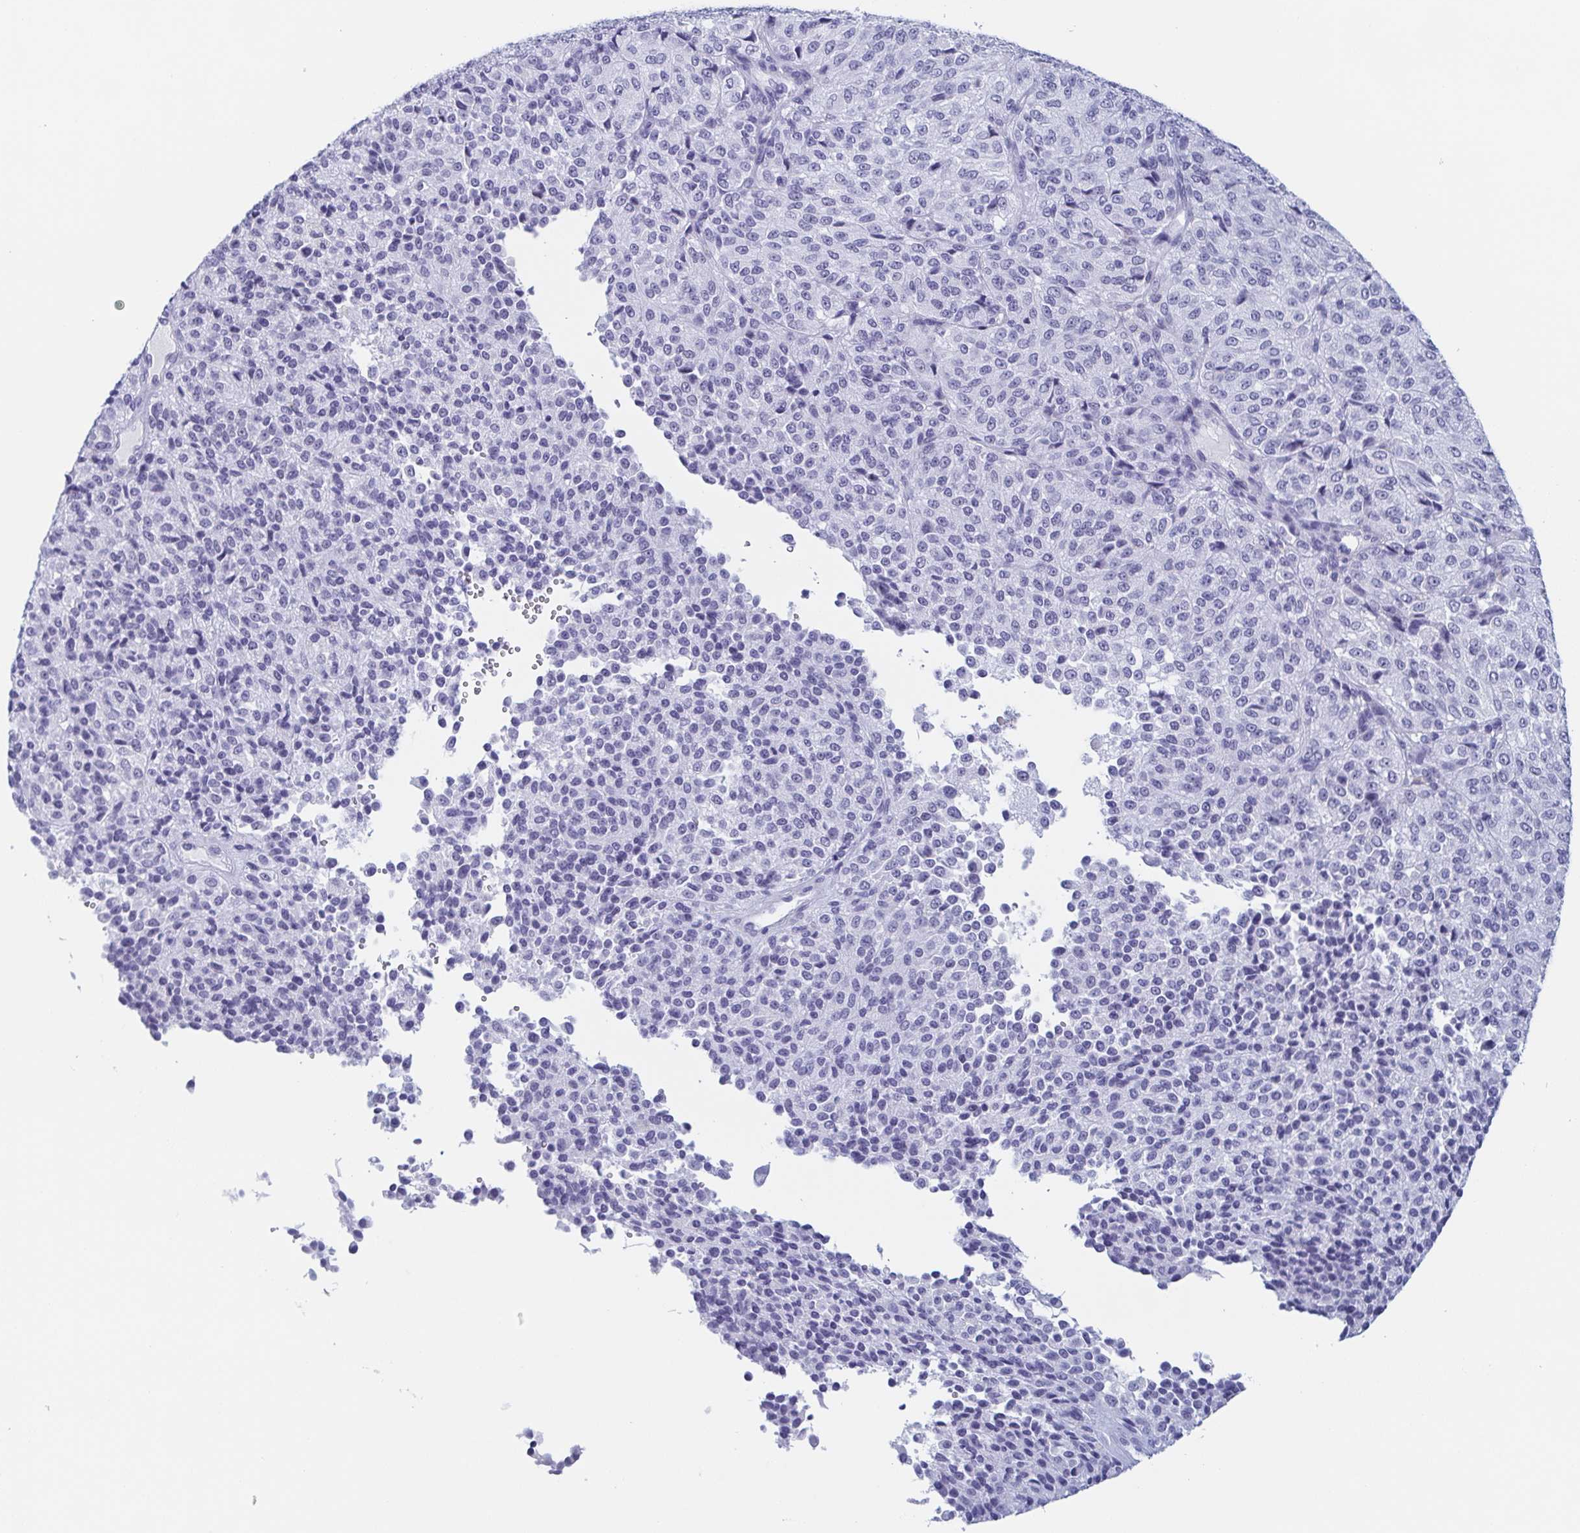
{"staining": {"intensity": "negative", "quantity": "none", "location": "none"}, "tissue": "melanoma", "cell_type": "Tumor cells", "image_type": "cancer", "snomed": [{"axis": "morphology", "description": "Malignant melanoma, Metastatic site"}, {"axis": "topography", "description": "Brain"}], "caption": "There is no significant expression in tumor cells of malignant melanoma (metastatic site).", "gene": "REG4", "patient": {"sex": "female", "age": 56}}